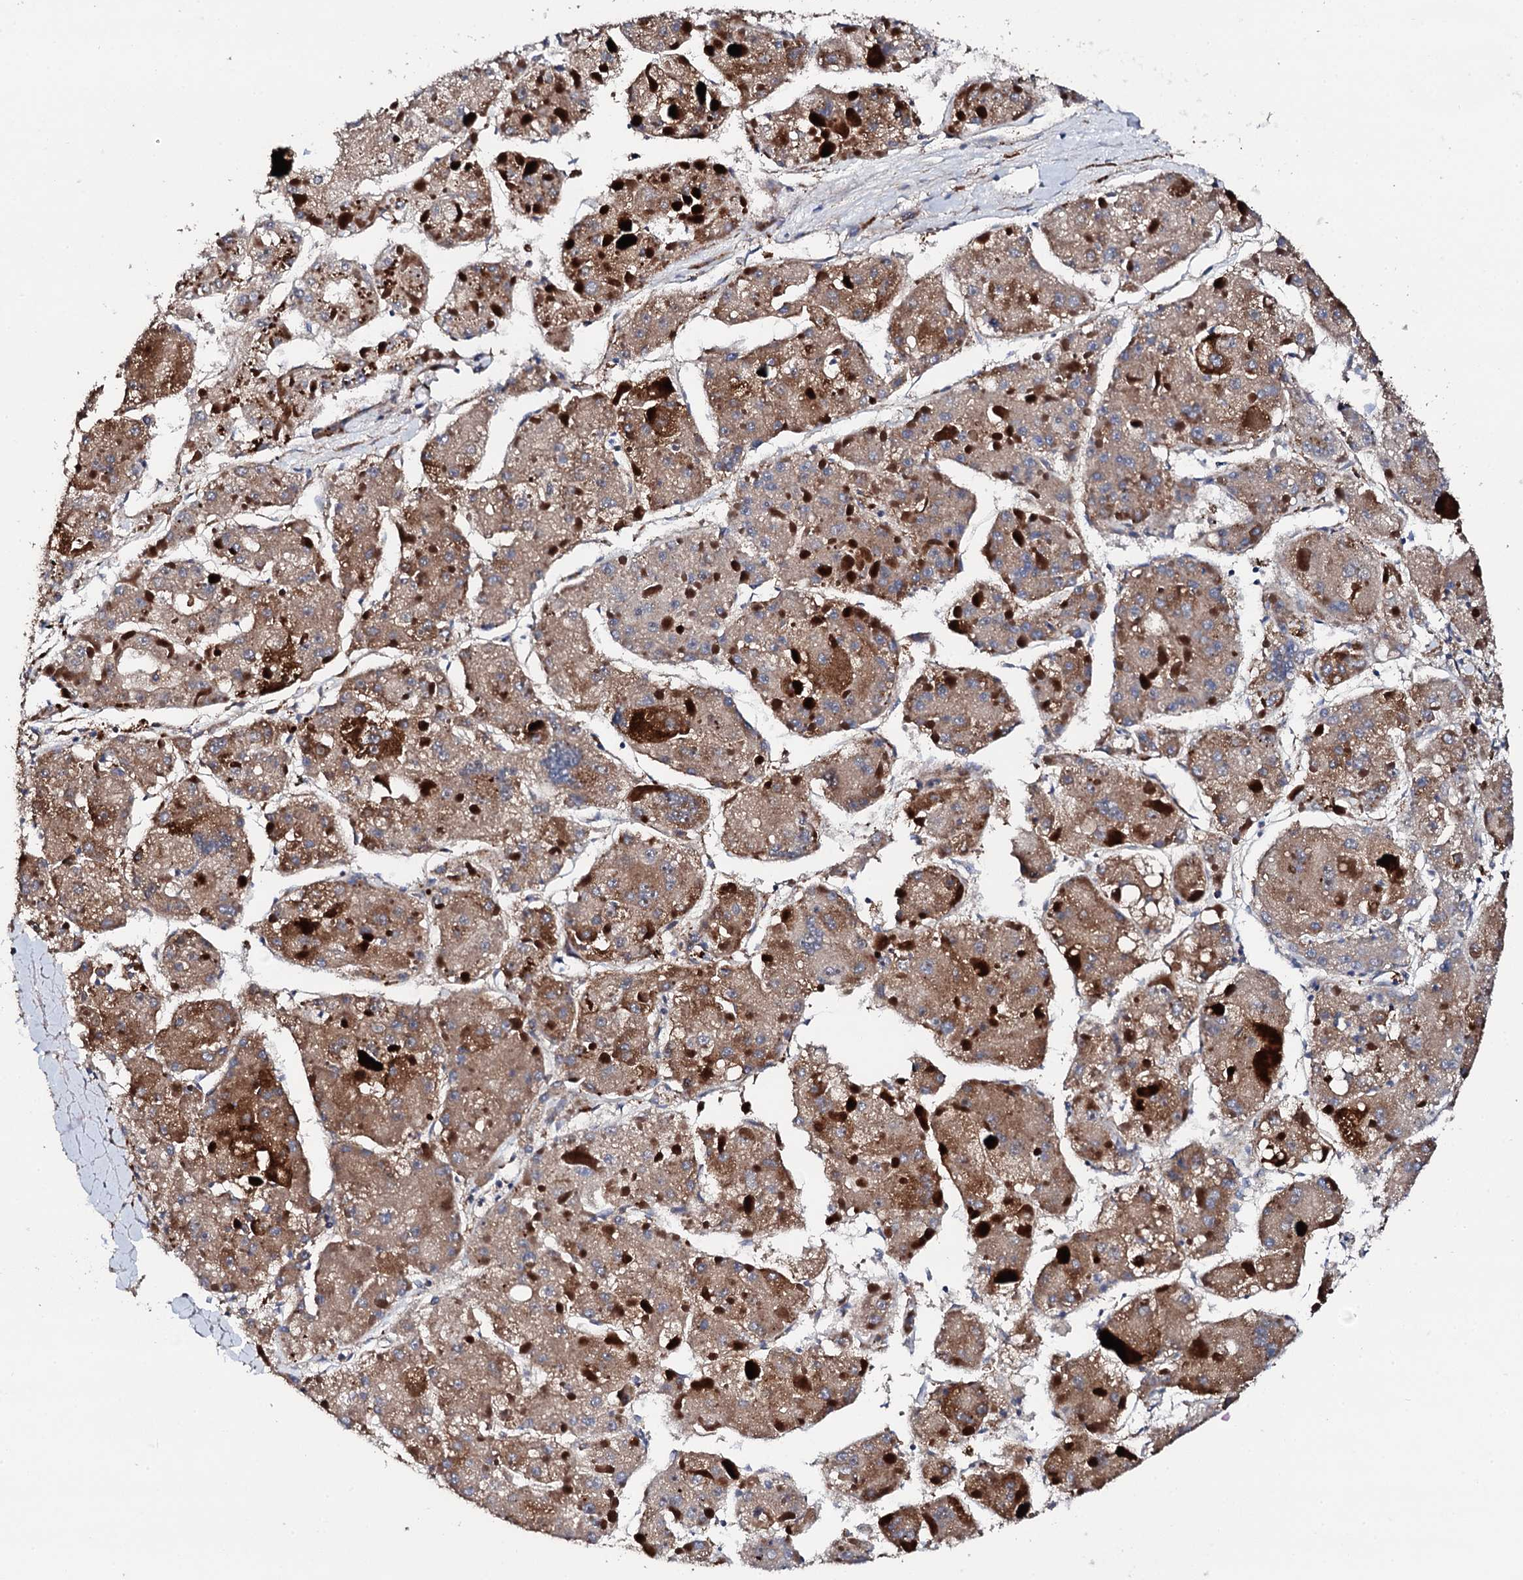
{"staining": {"intensity": "moderate", "quantity": ">75%", "location": "cytoplasmic/membranous"}, "tissue": "liver cancer", "cell_type": "Tumor cells", "image_type": "cancer", "snomed": [{"axis": "morphology", "description": "Carcinoma, Hepatocellular, NOS"}, {"axis": "topography", "description": "Liver"}], "caption": "Moderate cytoplasmic/membranous protein expression is seen in about >75% of tumor cells in liver hepatocellular carcinoma.", "gene": "LIPT2", "patient": {"sex": "female", "age": 73}}